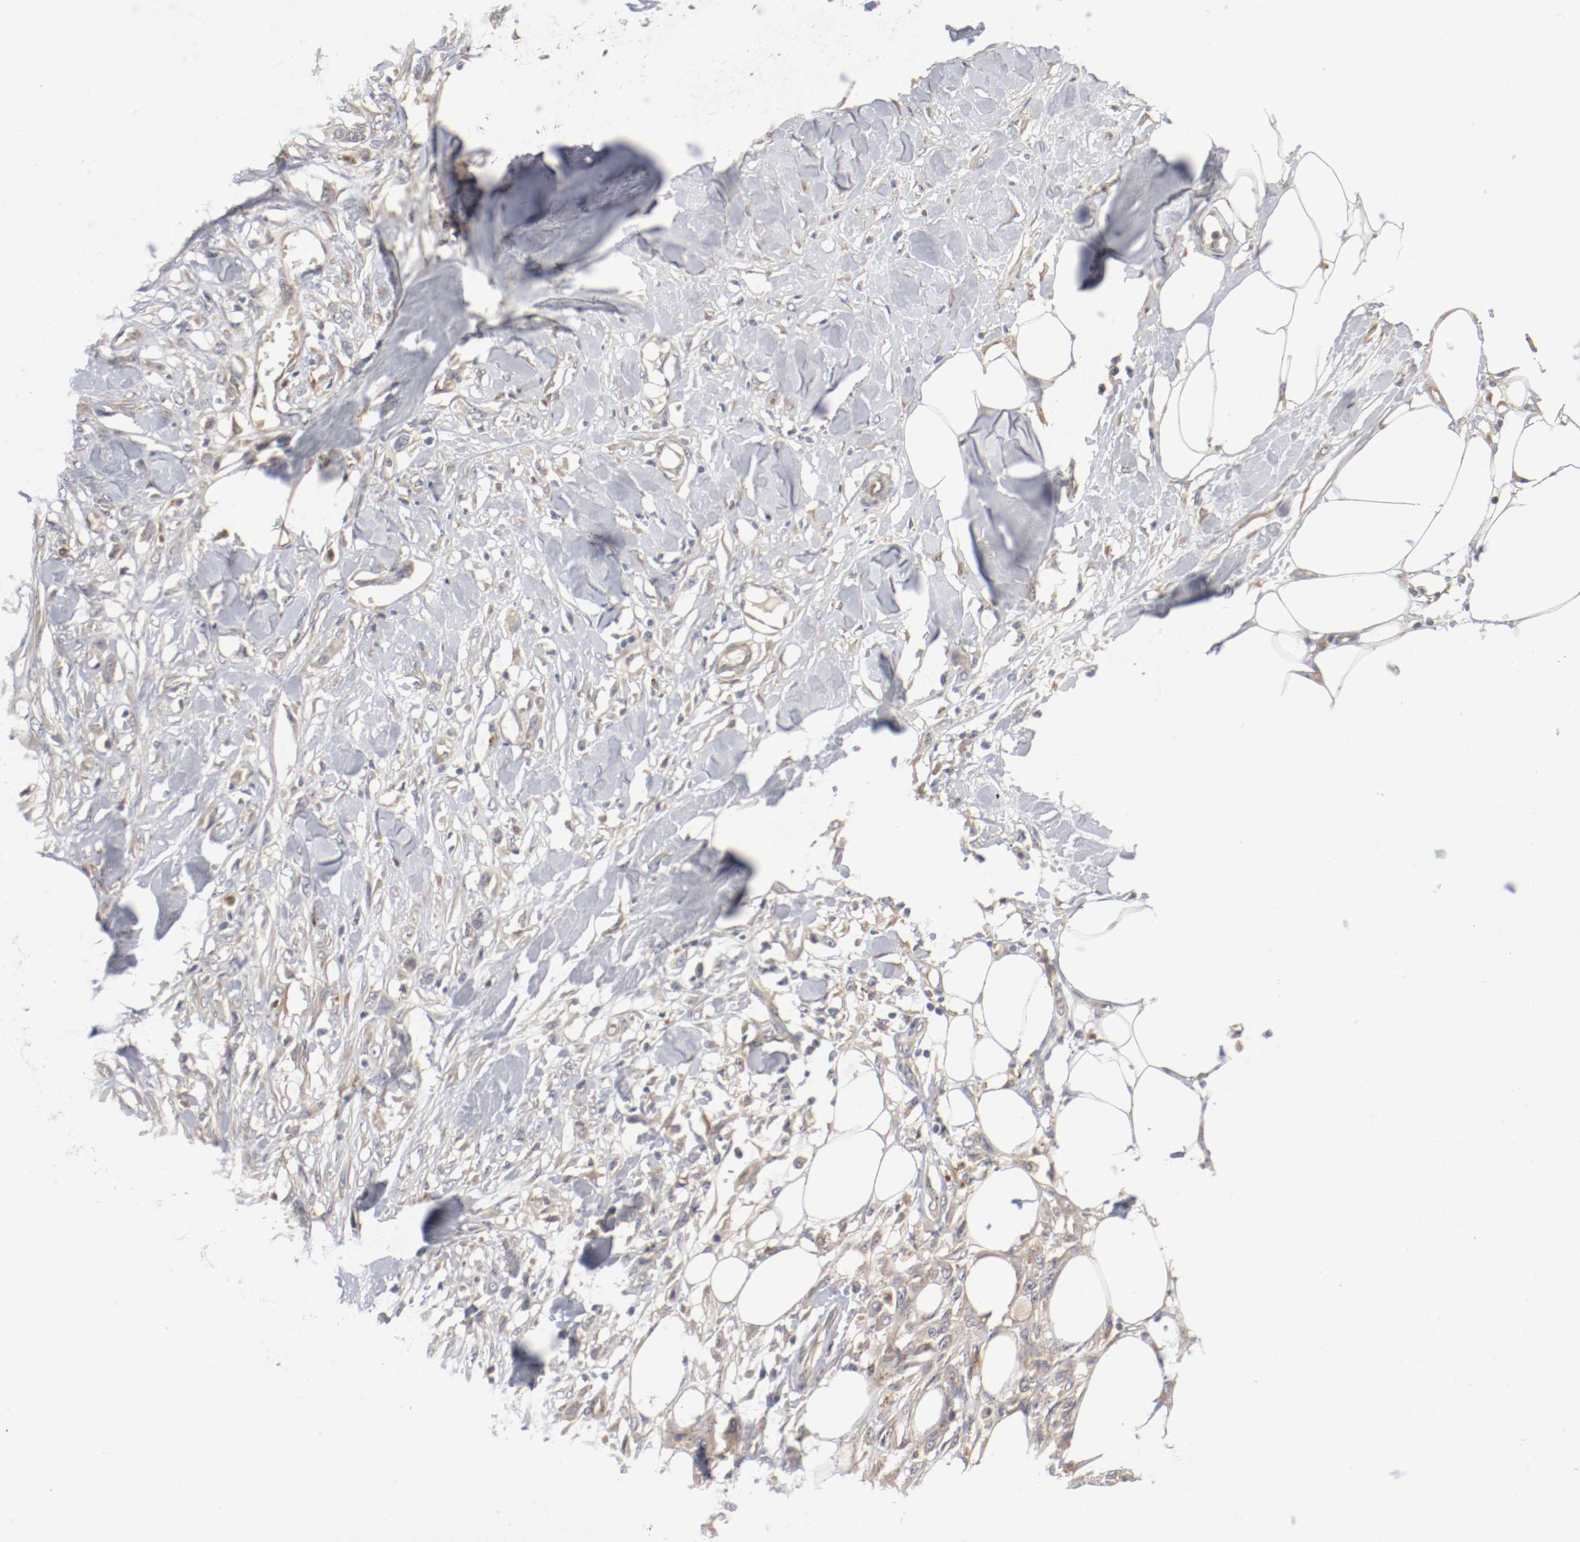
{"staining": {"intensity": "weak", "quantity": "25%-75%", "location": "cytoplasmic/membranous"}, "tissue": "skin cancer", "cell_type": "Tumor cells", "image_type": "cancer", "snomed": [{"axis": "morphology", "description": "Normal tissue, NOS"}, {"axis": "morphology", "description": "Squamous cell carcinoma, NOS"}, {"axis": "topography", "description": "Skin"}], "caption": "About 25%-75% of tumor cells in skin cancer exhibit weak cytoplasmic/membranous protein positivity as visualized by brown immunohistochemical staining.", "gene": "REN", "patient": {"sex": "female", "age": 59}}